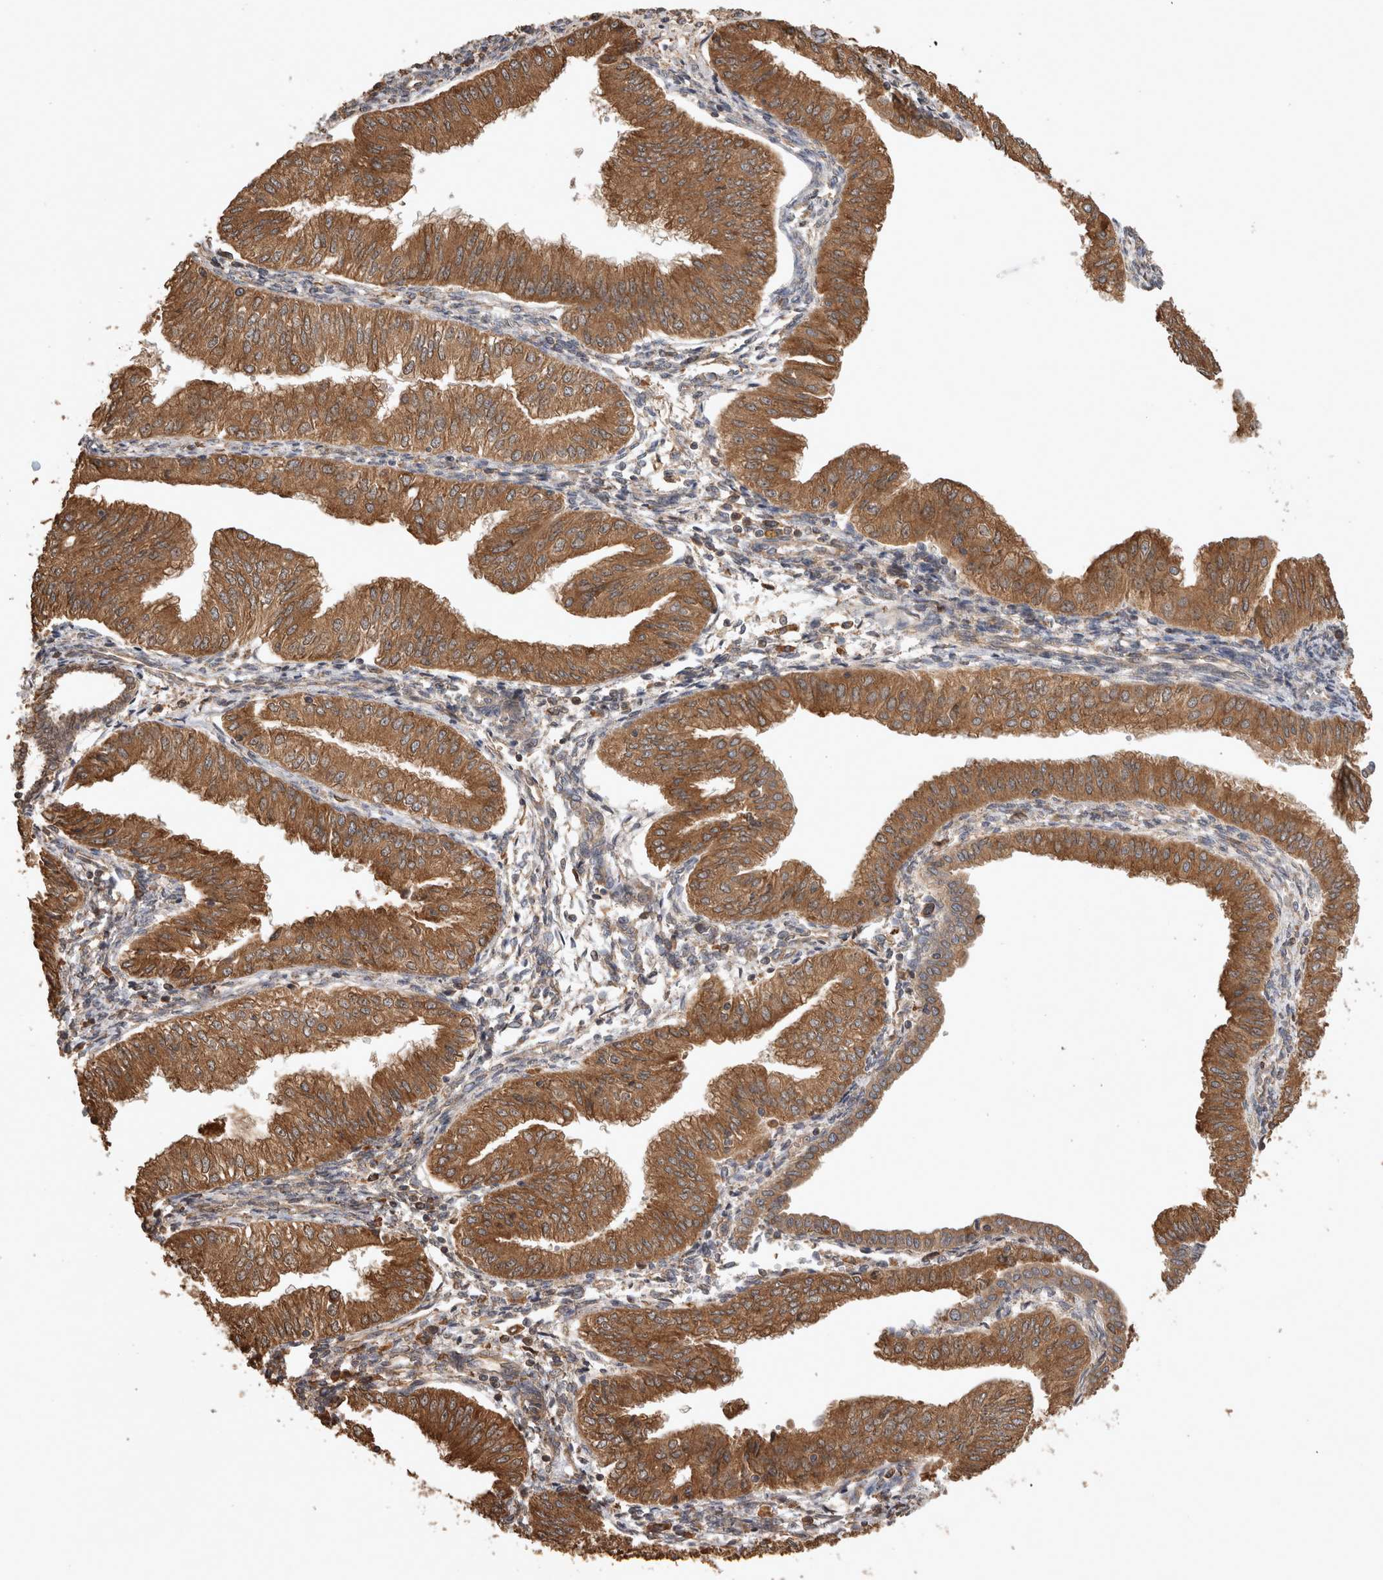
{"staining": {"intensity": "strong", "quantity": ">75%", "location": "cytoplasmic/membranous"}, "tissue": "endometrial cancer", "cell_type": "Tumor cells", "image_type": "cancer", "snomed": [{"axis": "morphology", "description": "Normal tissue, NOS"}, {"axis": "morphology", "description": "Adenocarcinoma, NOS"}, {"axis": "topography", "description": "Endometrium"}], "caption": "Protein expression analysis of endometrial cancer exhibits strong cytoplasmic/membranous positivity in approximately >75% of tumor cells. The staining was performed using DAB (3,3'-diaminobenzidine) to visualize the protein expression in brown, while the nuclei were stained in blue with hematoxylin (Magnification: 20x).", "gene": "OTUD7B", "patient": {"sex": "female", "age": 53}}